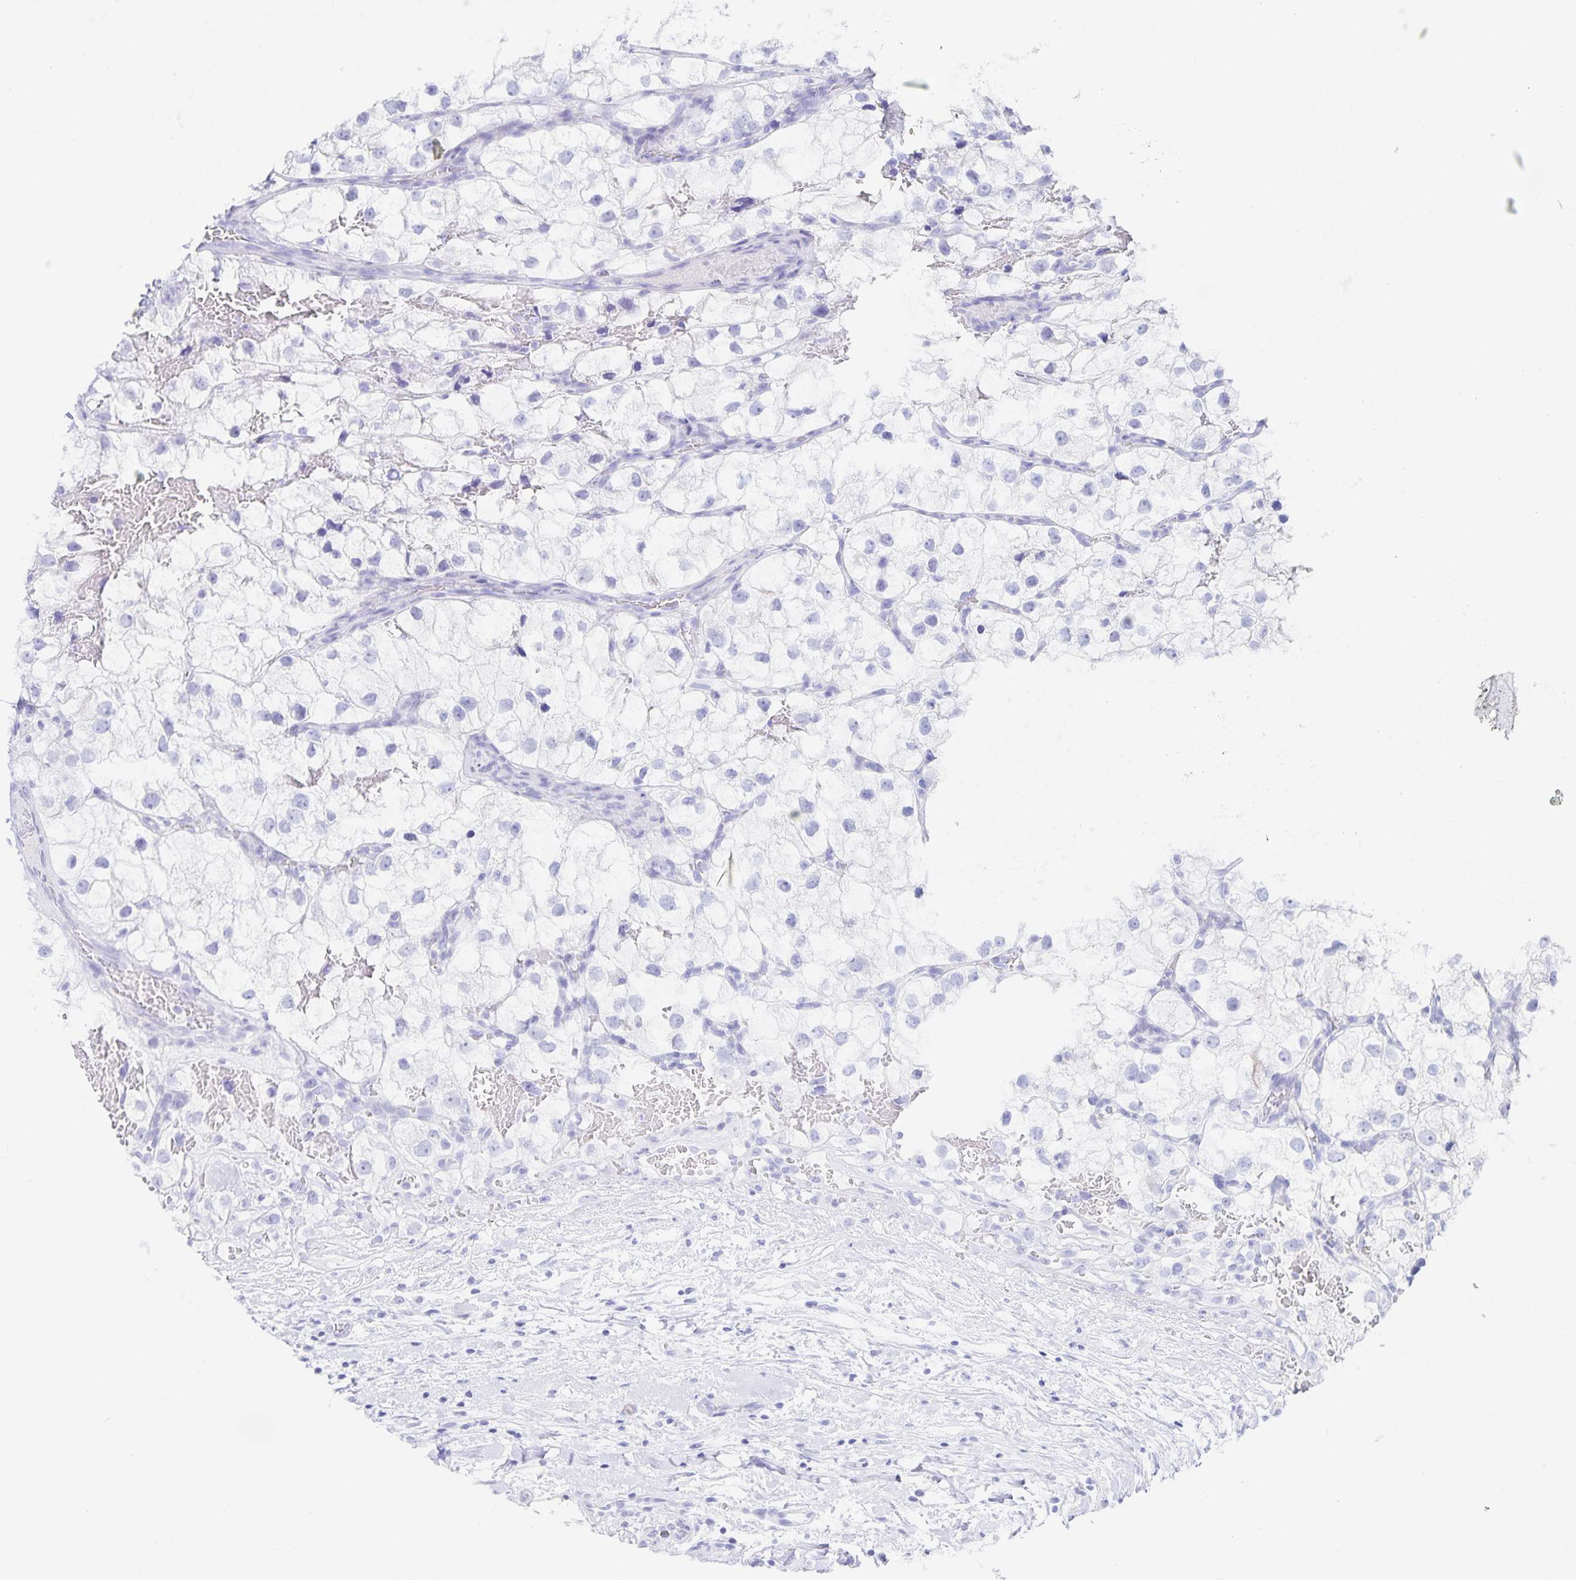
{"staining": {"intensity": "negative", "quantity": "none", "location": "none"}, "tissue": "renal cancer", "cell_type": "Tumor cells", "image_type": "cancer", "snomed": [{"axis": "morphology", "description": "Adenocarcinoma, NOS"}, {"axis": "topography", "description": "Kidney"}], "caption": "Renal cancer (adenocarcinoma) was stained to show a protein in brown. There is no significant staining in tumor cells.", "gene": "SNTN", "patient": {"sex": "male", "age": 59}}